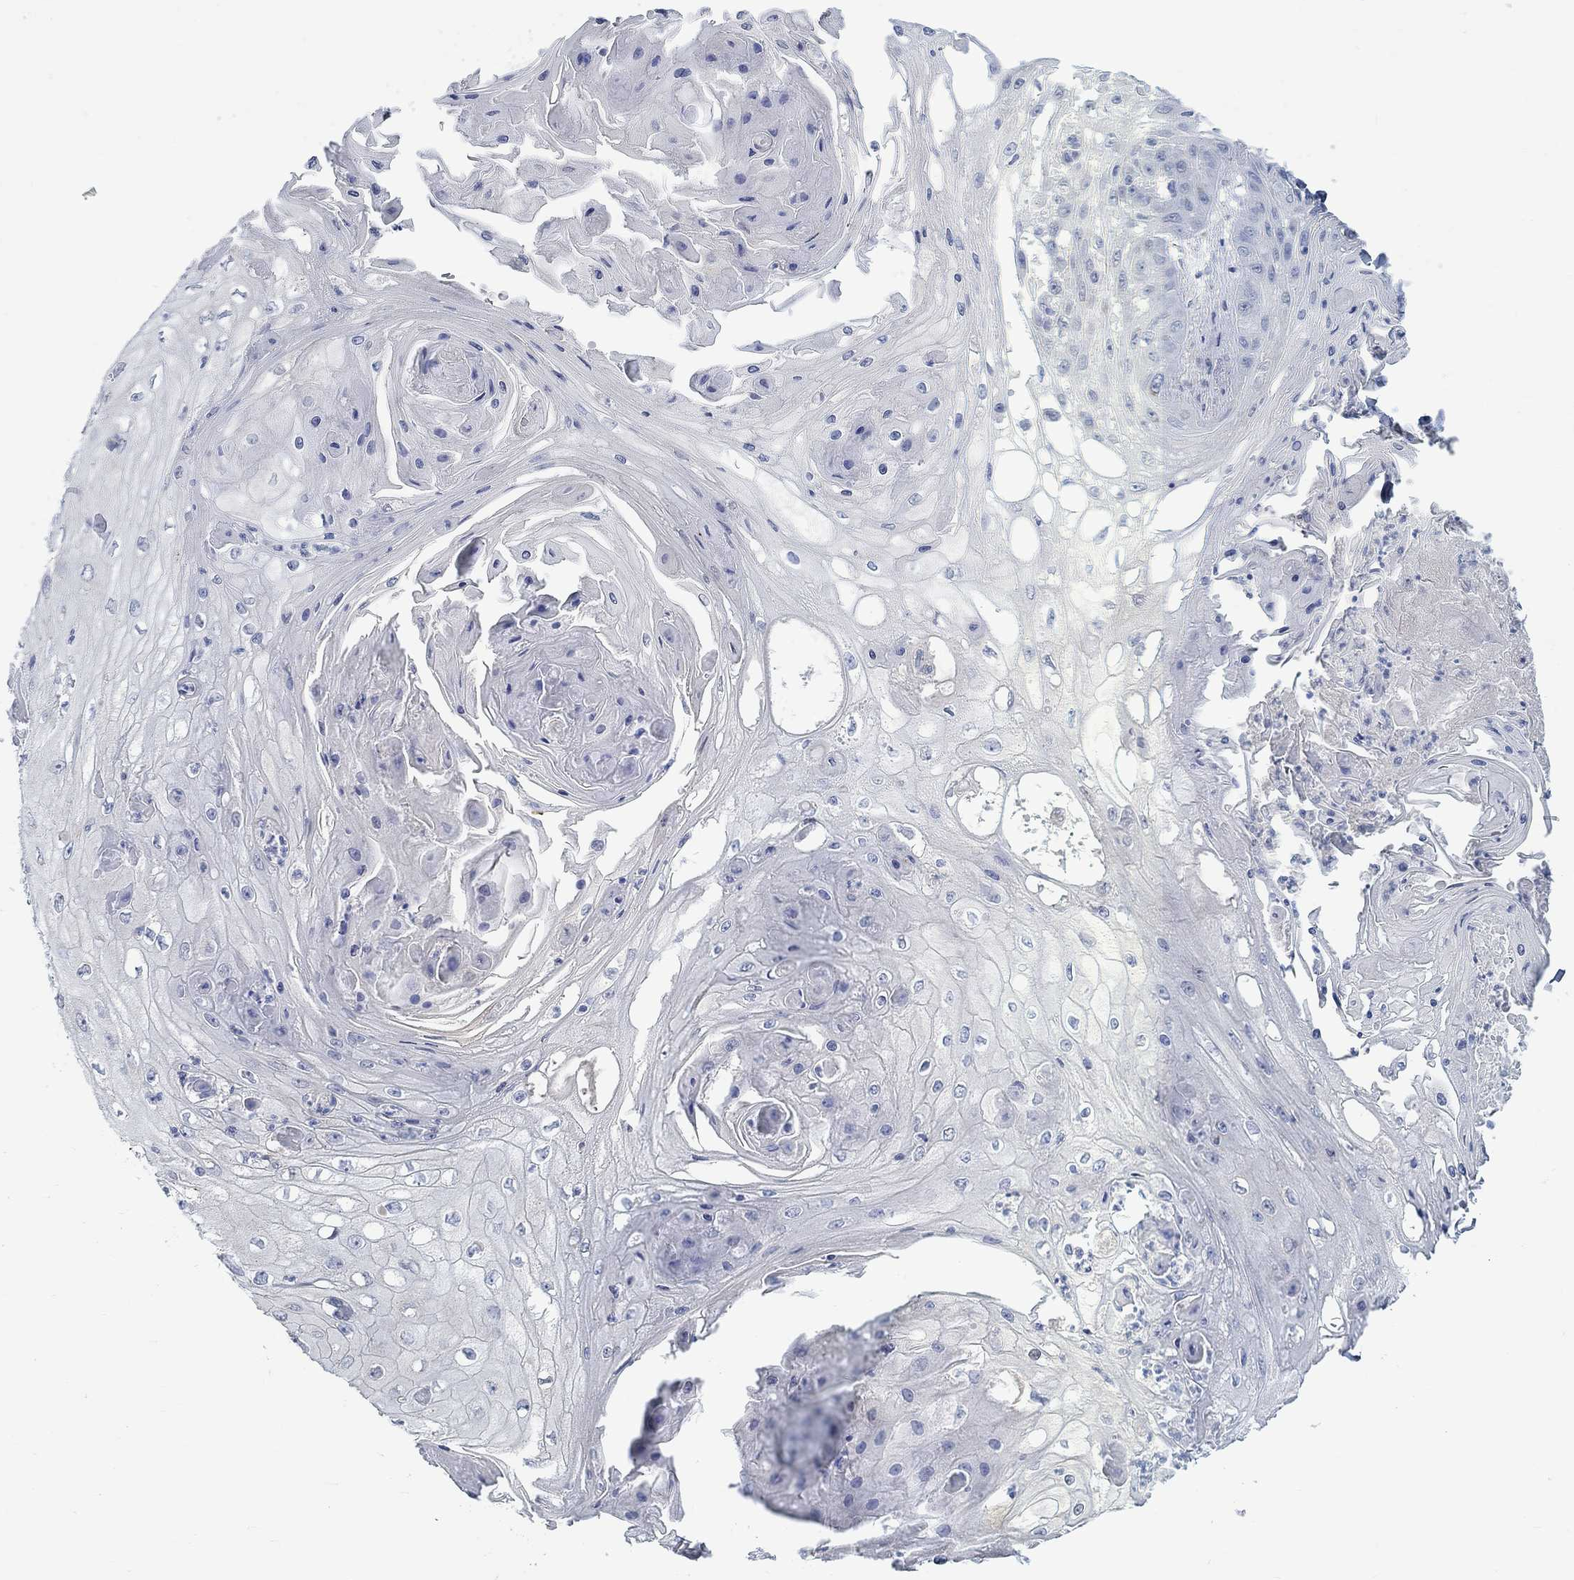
{"staining": {"intensity": "negative", "quantity": "none", "location": "none"}, "tissue": "skin cancer", "cell_type": "Tumor cells", "image_type": "cancer", "snomed": [{"axis": "morphology", "description": "Squamous cell carcinoma, NOS"}, {"axis": "topography", "description": "Skin"}], "caption": "The immunohistochemistry histopathology image has no significant expression in tumor cells of skin cancer (squamous cell carcinoma) tissue.", "gene": "TEKT4", "patient": {"sex": "male", "age": 70}}